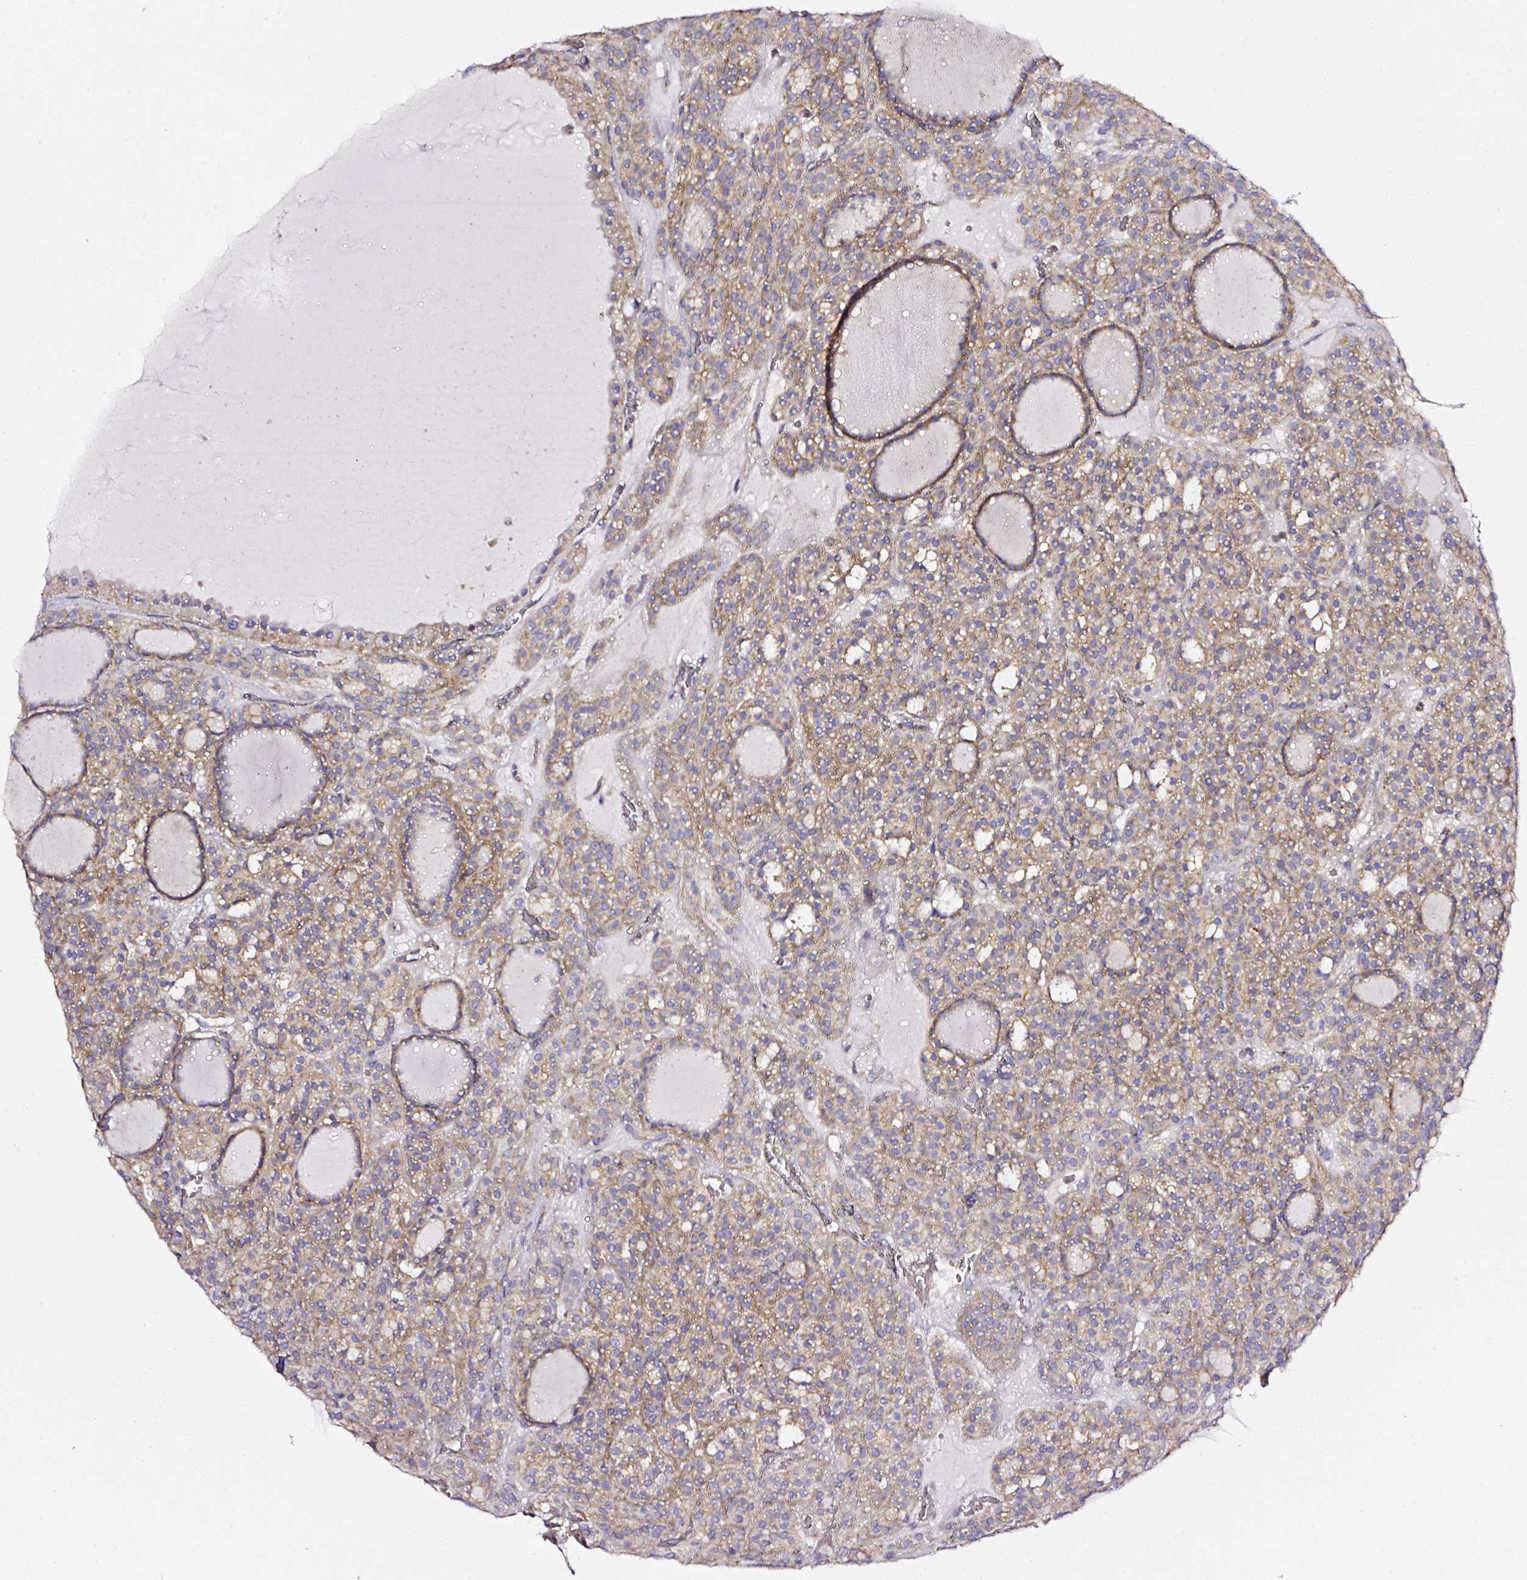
{"staining": {"intensity": "moderate", "quantity": "25%-75%", "location": "cytoplasmic/membranous"}, "tissue": "thyroid cancer", "cell_type": "Tumor cells", "image_type": "cancer", "snomed": [{"axis": "morphology", "description": "Follicular adenoma carcinoma, NOS"}, {"axis": "topography", "description": "Thyroid gland"}], "caption": "This histopathology image reveals IHC staining of follicular adenoma carcinoma (thyroid), with medium moderate cytoplasmic/membranous staining in approximately 25%-75% of tumor cells.", "gene": "CD47", "patient": {"sex": "female", "age": 63}}